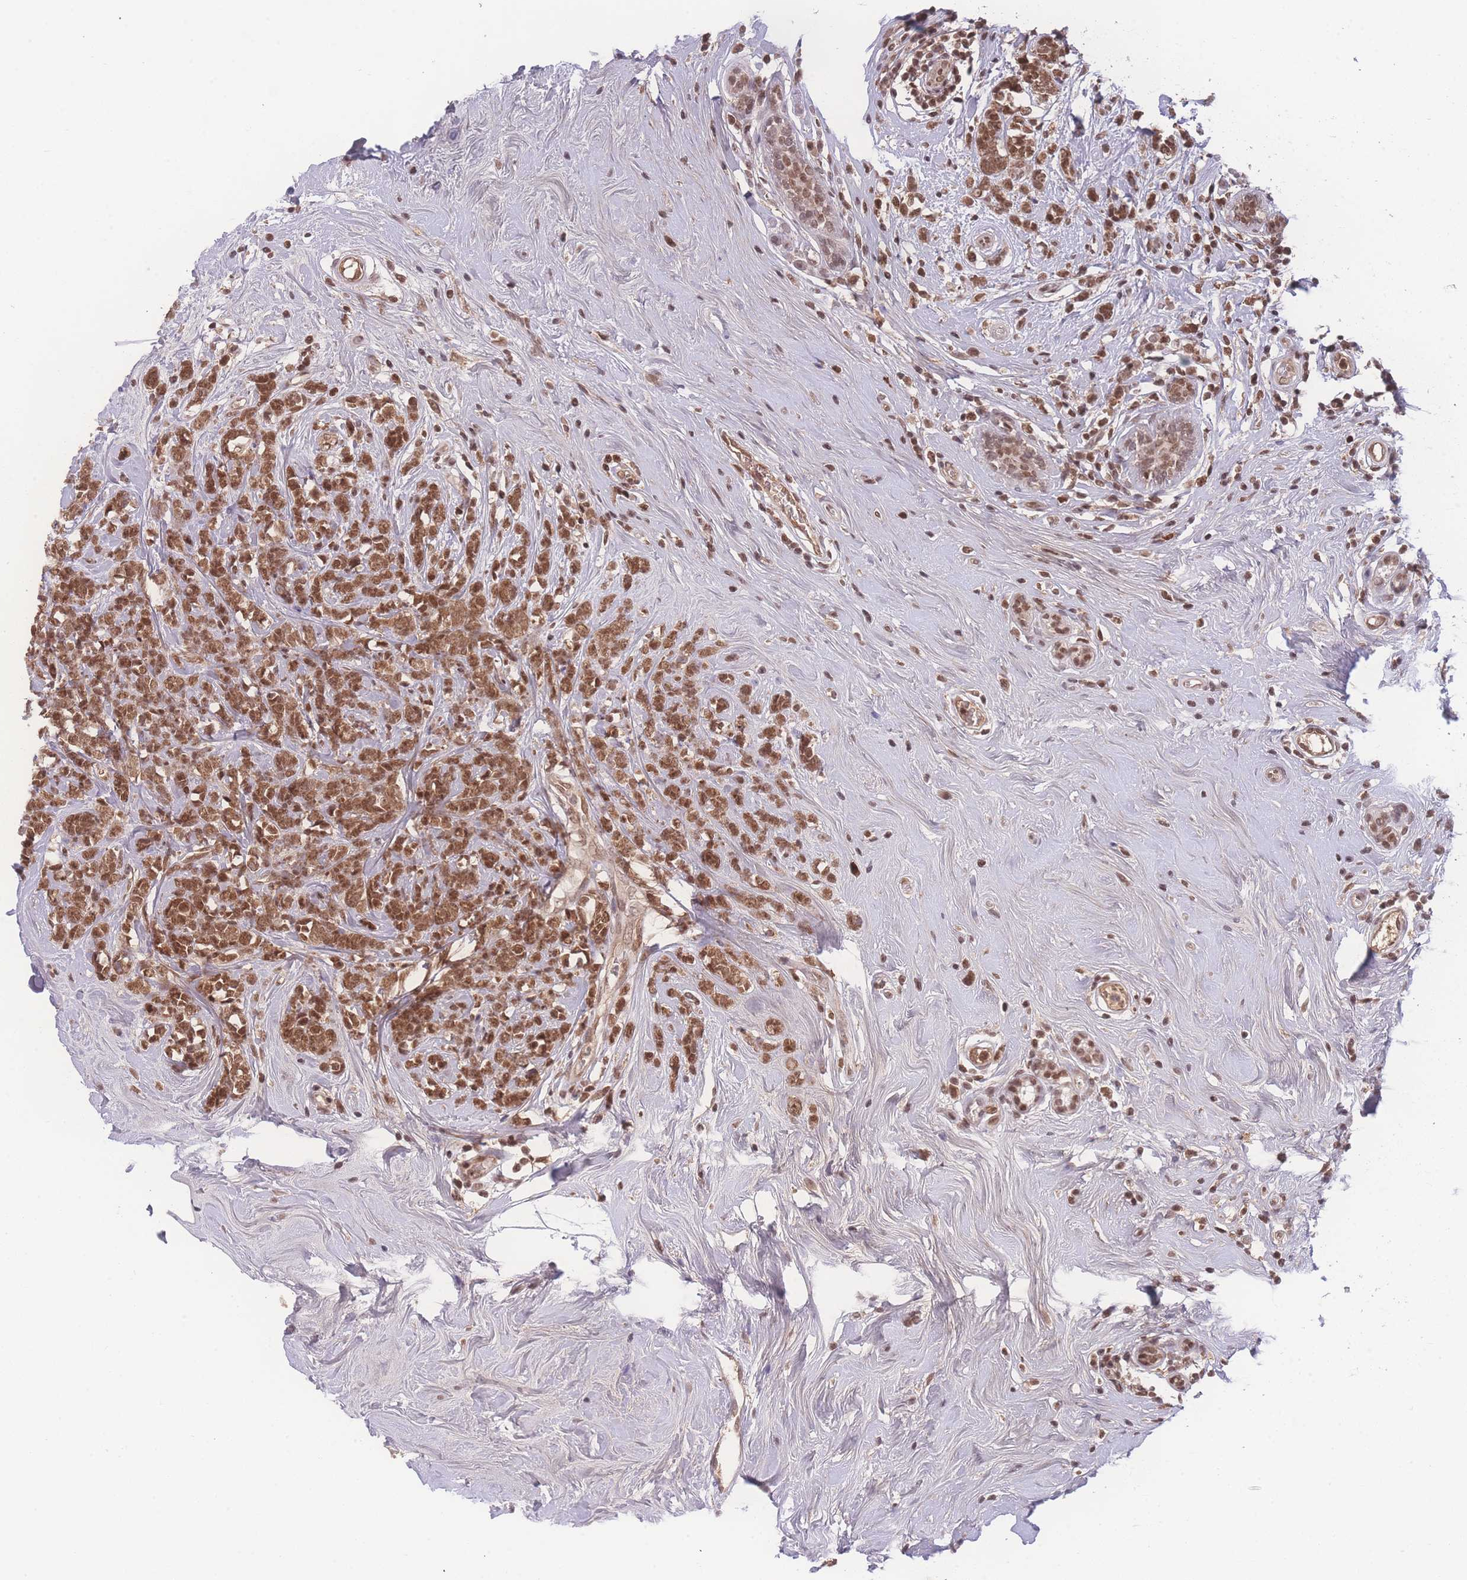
{"staining": {"intensity": "moderate", "quantity": ">75%", "location": "cytoplasmic/membranous,nuclear"}, "tissue": "breast cancer", "cell_type": "Tumor cells", "image_type": "cancer", "snomed": [{"axis": "morphology", "description": "Lobular carcinoma"}, {"axis": "topography", "description": "Breast"}], "caption": "Tumor cells display moderate cytoplasmic/membranous and nuclear positivity in approximately >75% of cells in lobular carcinoma (breast).", "gene": "RAVER1", "patient": {"sex": "female", "age": 58}}